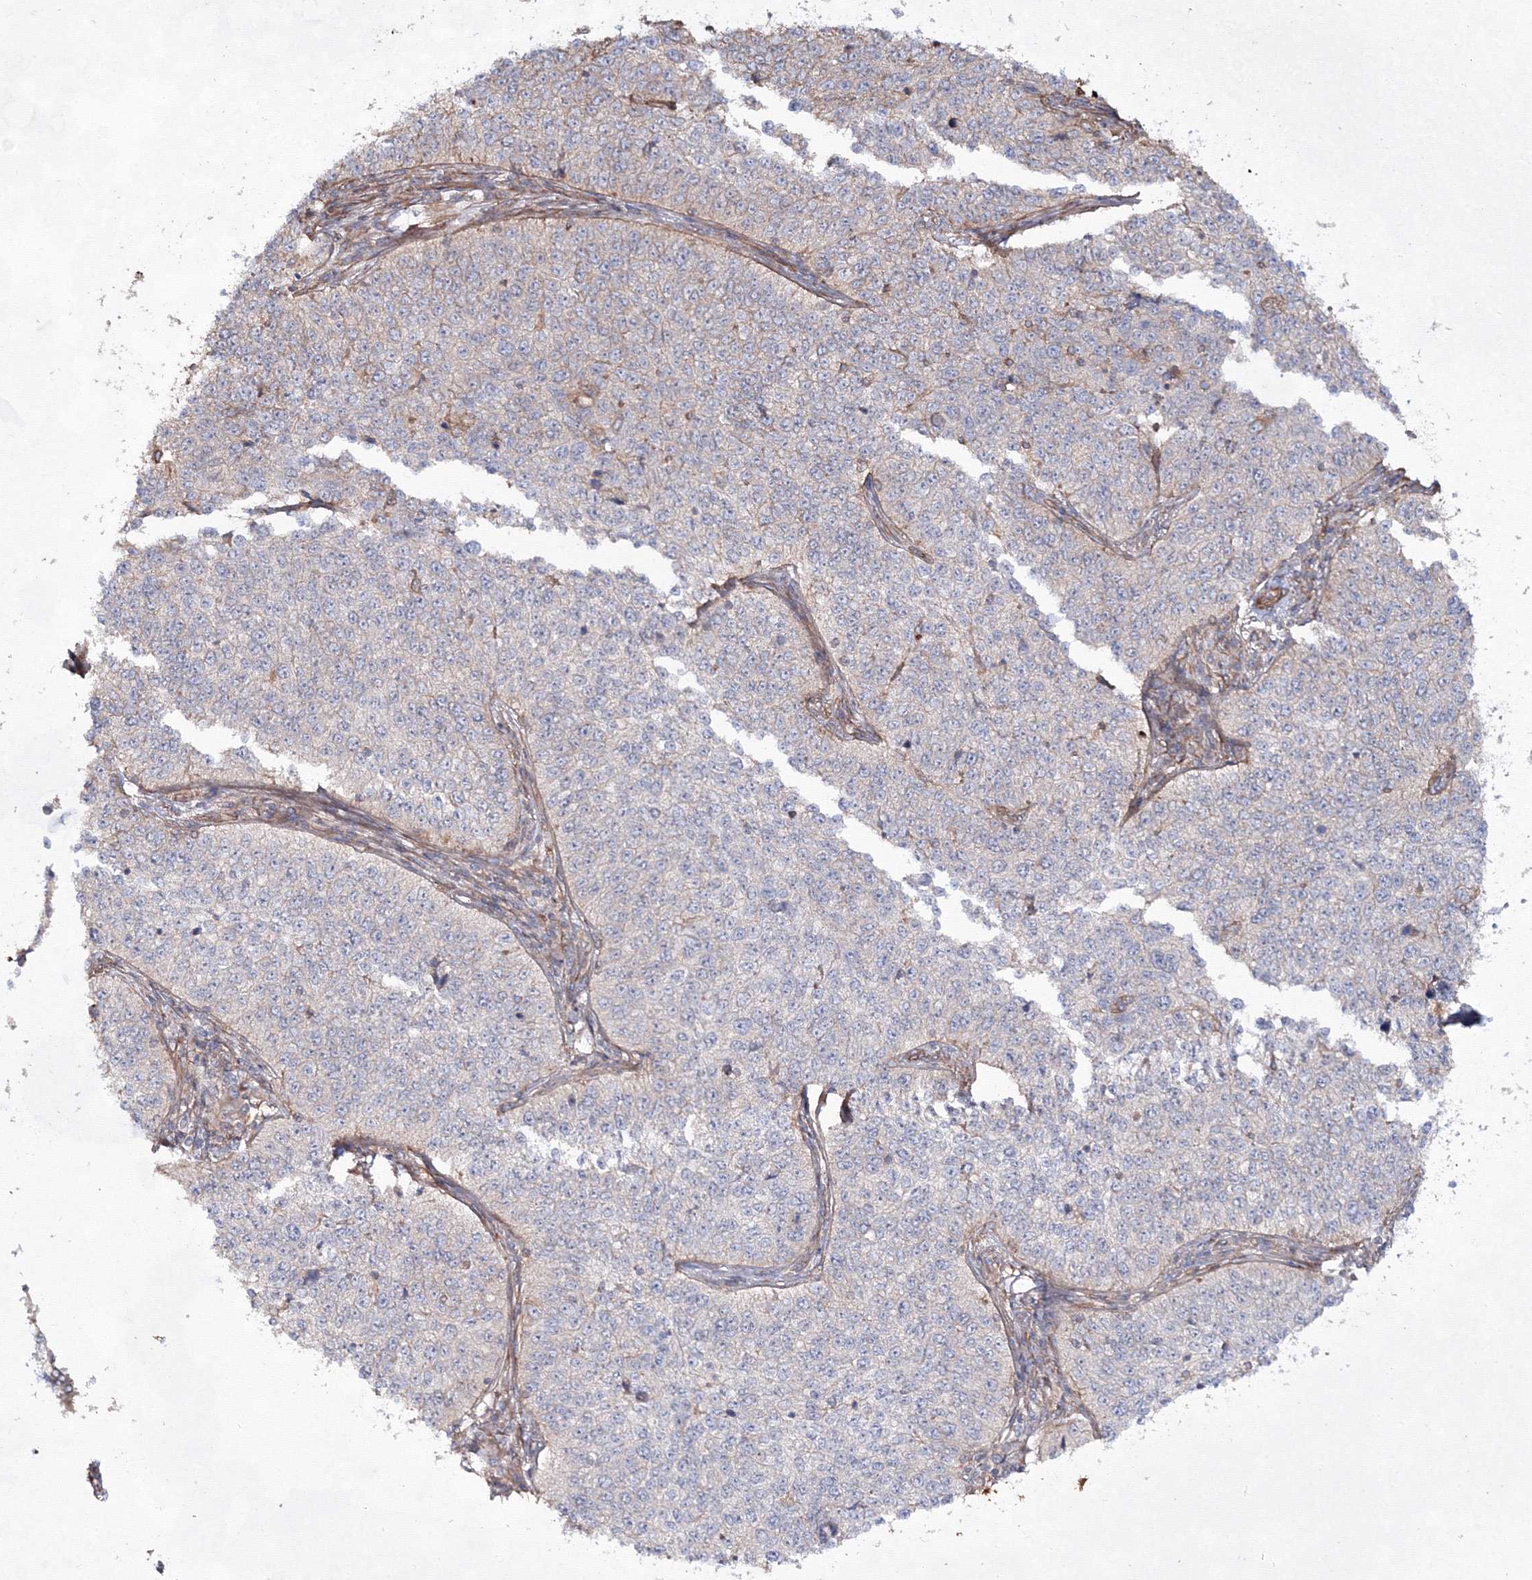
{"staining": {"intensity": "weak", "quantity": "25%-75%", "location": "cytoplasmic/membranous"}, "tissue": "cervical cancer", "cell_type": "Tumor cells", "image_type": "cancer", "snomed": [{"axis": "morphology", "description": "Squamous cell carcinoma, NOS"}, {"axis": "topography", "description": "Cervix"}], "caption": "Protein expression analysis of cervical squamous cell carcinoma shows weak cytoplasmic/membranous expression in approximately 25%-75% of tumor cells.", "gene": "EXOC6", "patient": {"sex": "female", "age": 35}}